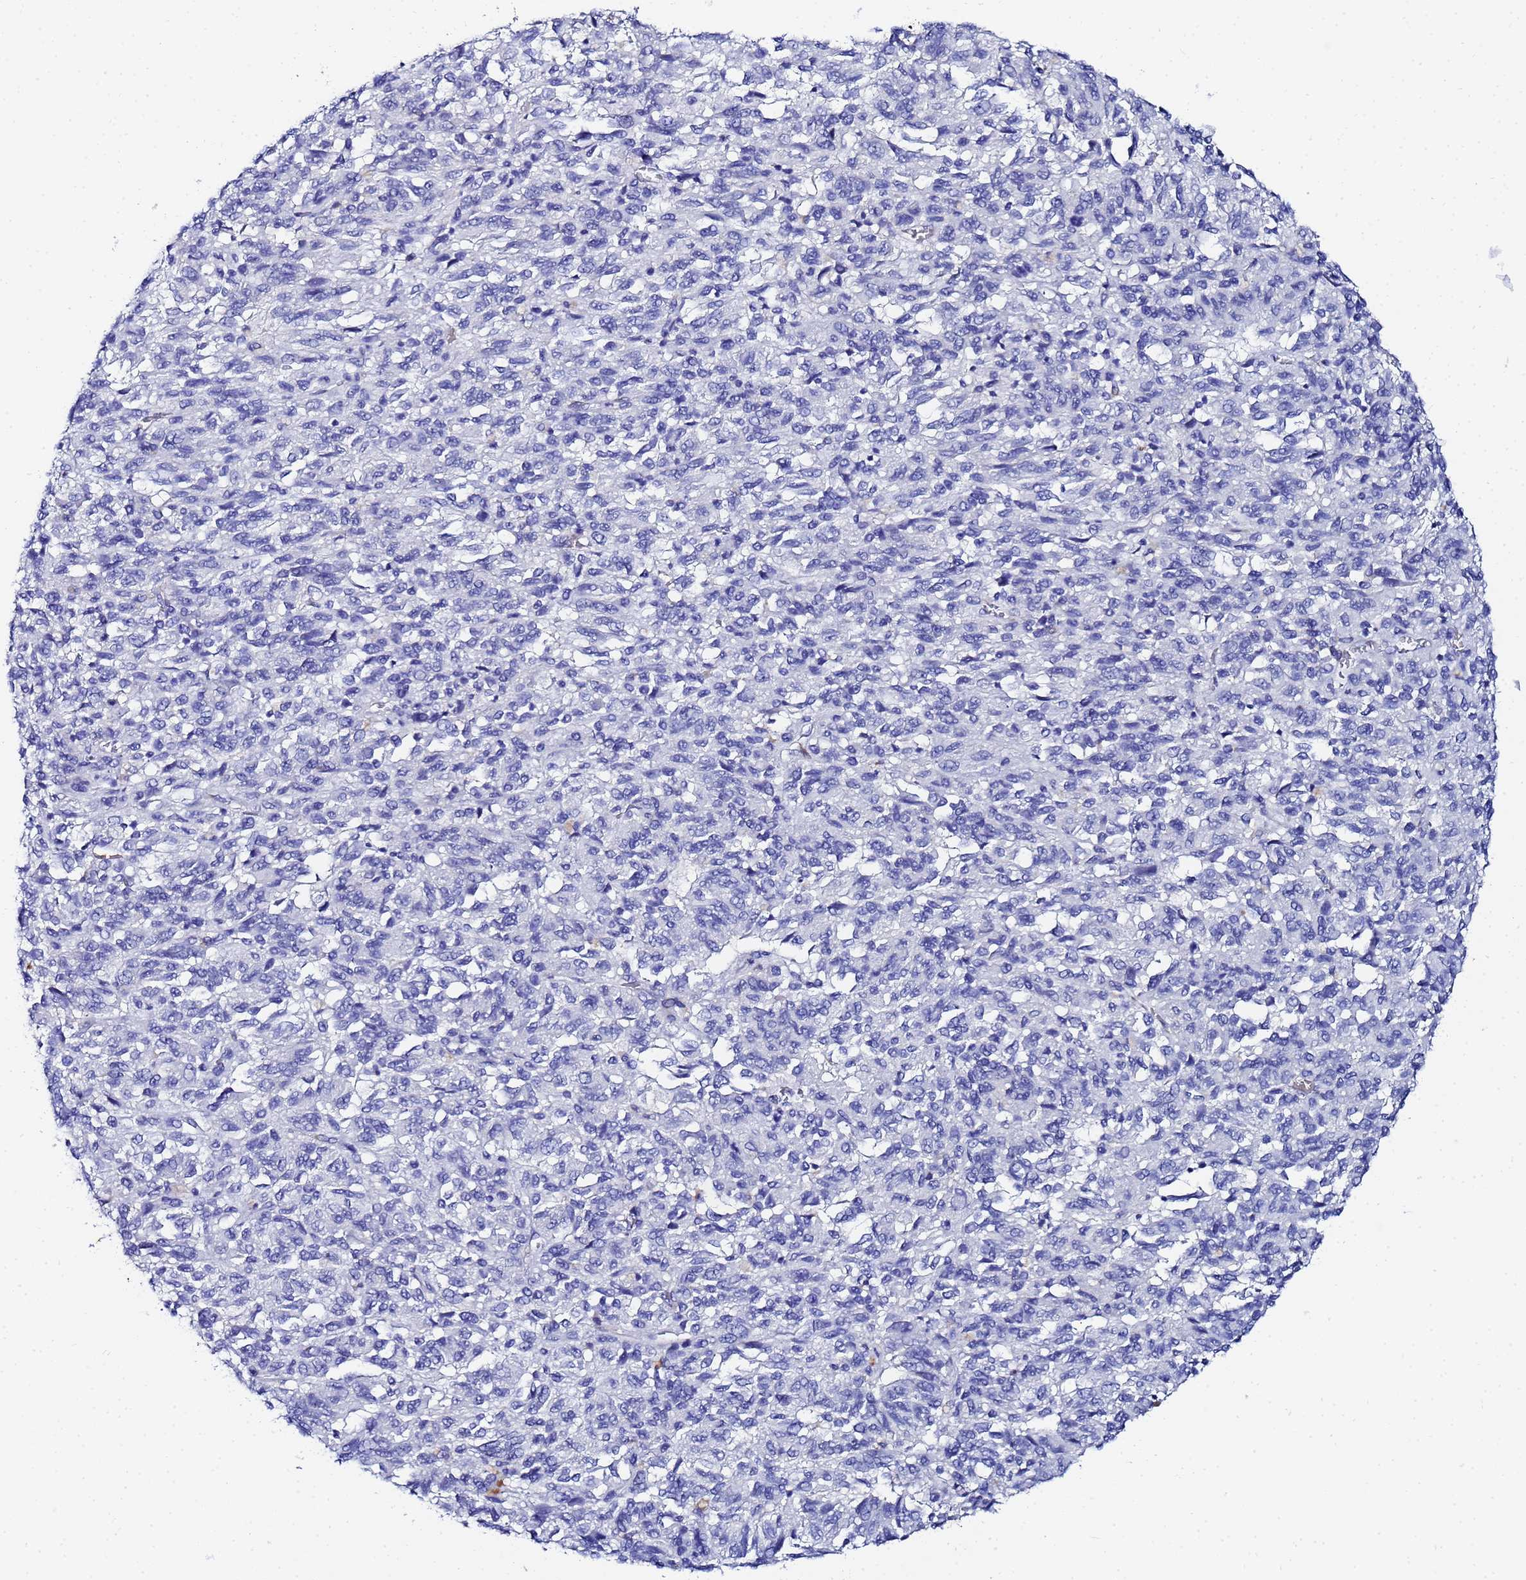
{"staining": {"intensity": "negative", "quantity": "none", "location": "none"}, "tissue": "melanoma", "cell_type": "Tumor cells", "image_type": "cancer", "snomed": [{"axis": "morphology", "description": "Malignant melanoma, Metastatic site"}, {"axis": "topography", "description": "Lung"}], "caption": "Immunohistochemistry of malignant melanoma (metastatic site) demonstrates no positivity in tumor cells.", "gene": "ZNF26", "patient": {"sex": "male", "age": 64}}